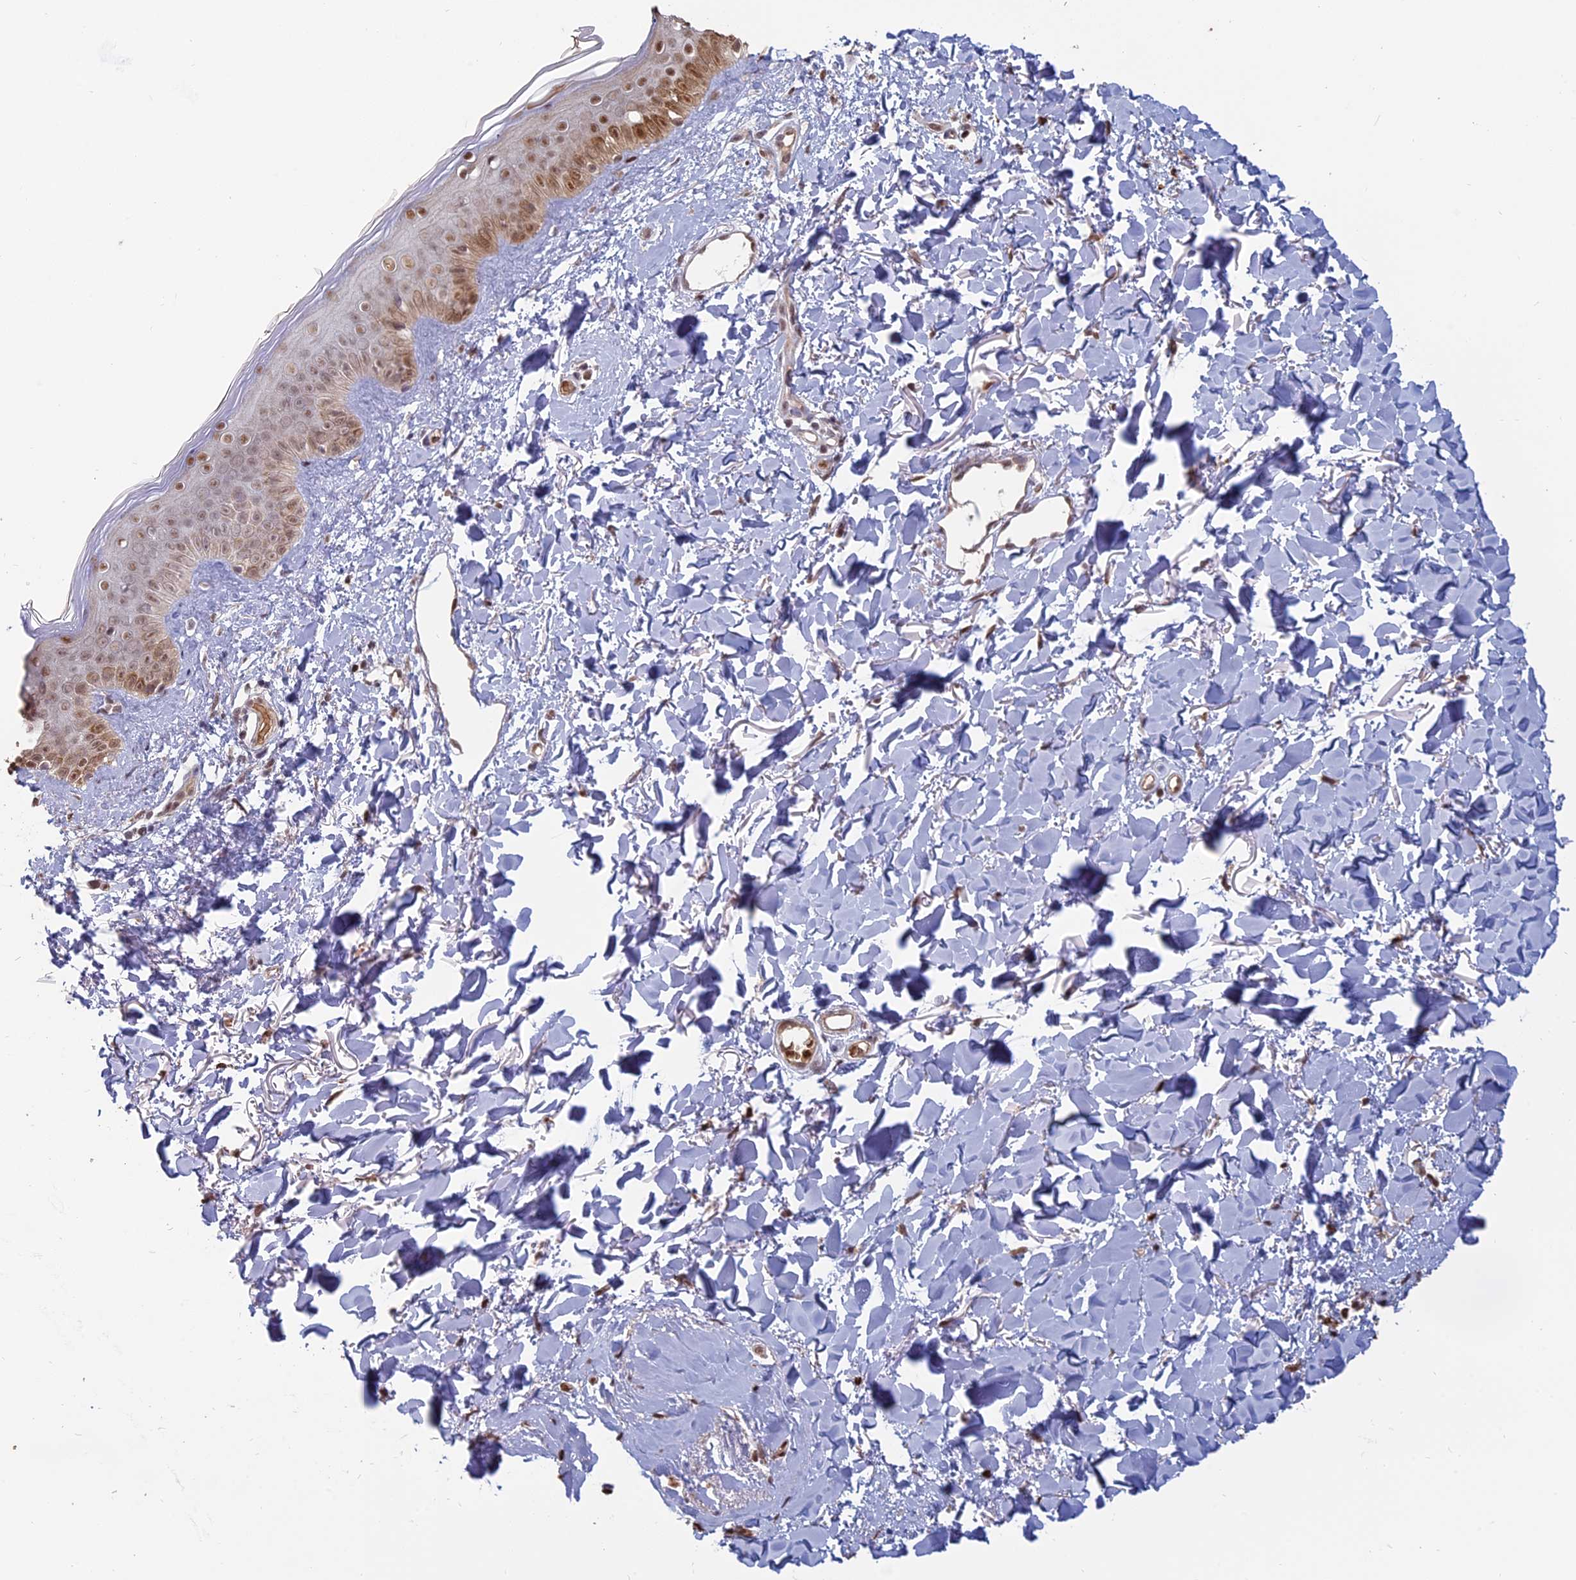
{"staining": {"intensity": "moderate", "quantity": ">75%", "location": "cytoplasmic/membranous,nuclear"}, "tissue": "skin", "cell_type": "Fibroblasts", "image_type": "normal", "snomed": [{"axis": "morphology", "description": "Normal tissue, NOS"}, {"axis": "topography", "description": "Skin"}], "caption": "The image shows staining of normal skin, revealing moderate cytoplasmic/membranous,nuclear protein expression (brown color) within fibroblasts.", "gene": "MFAP1", "patient": {"sex": "female", "age": 58}}